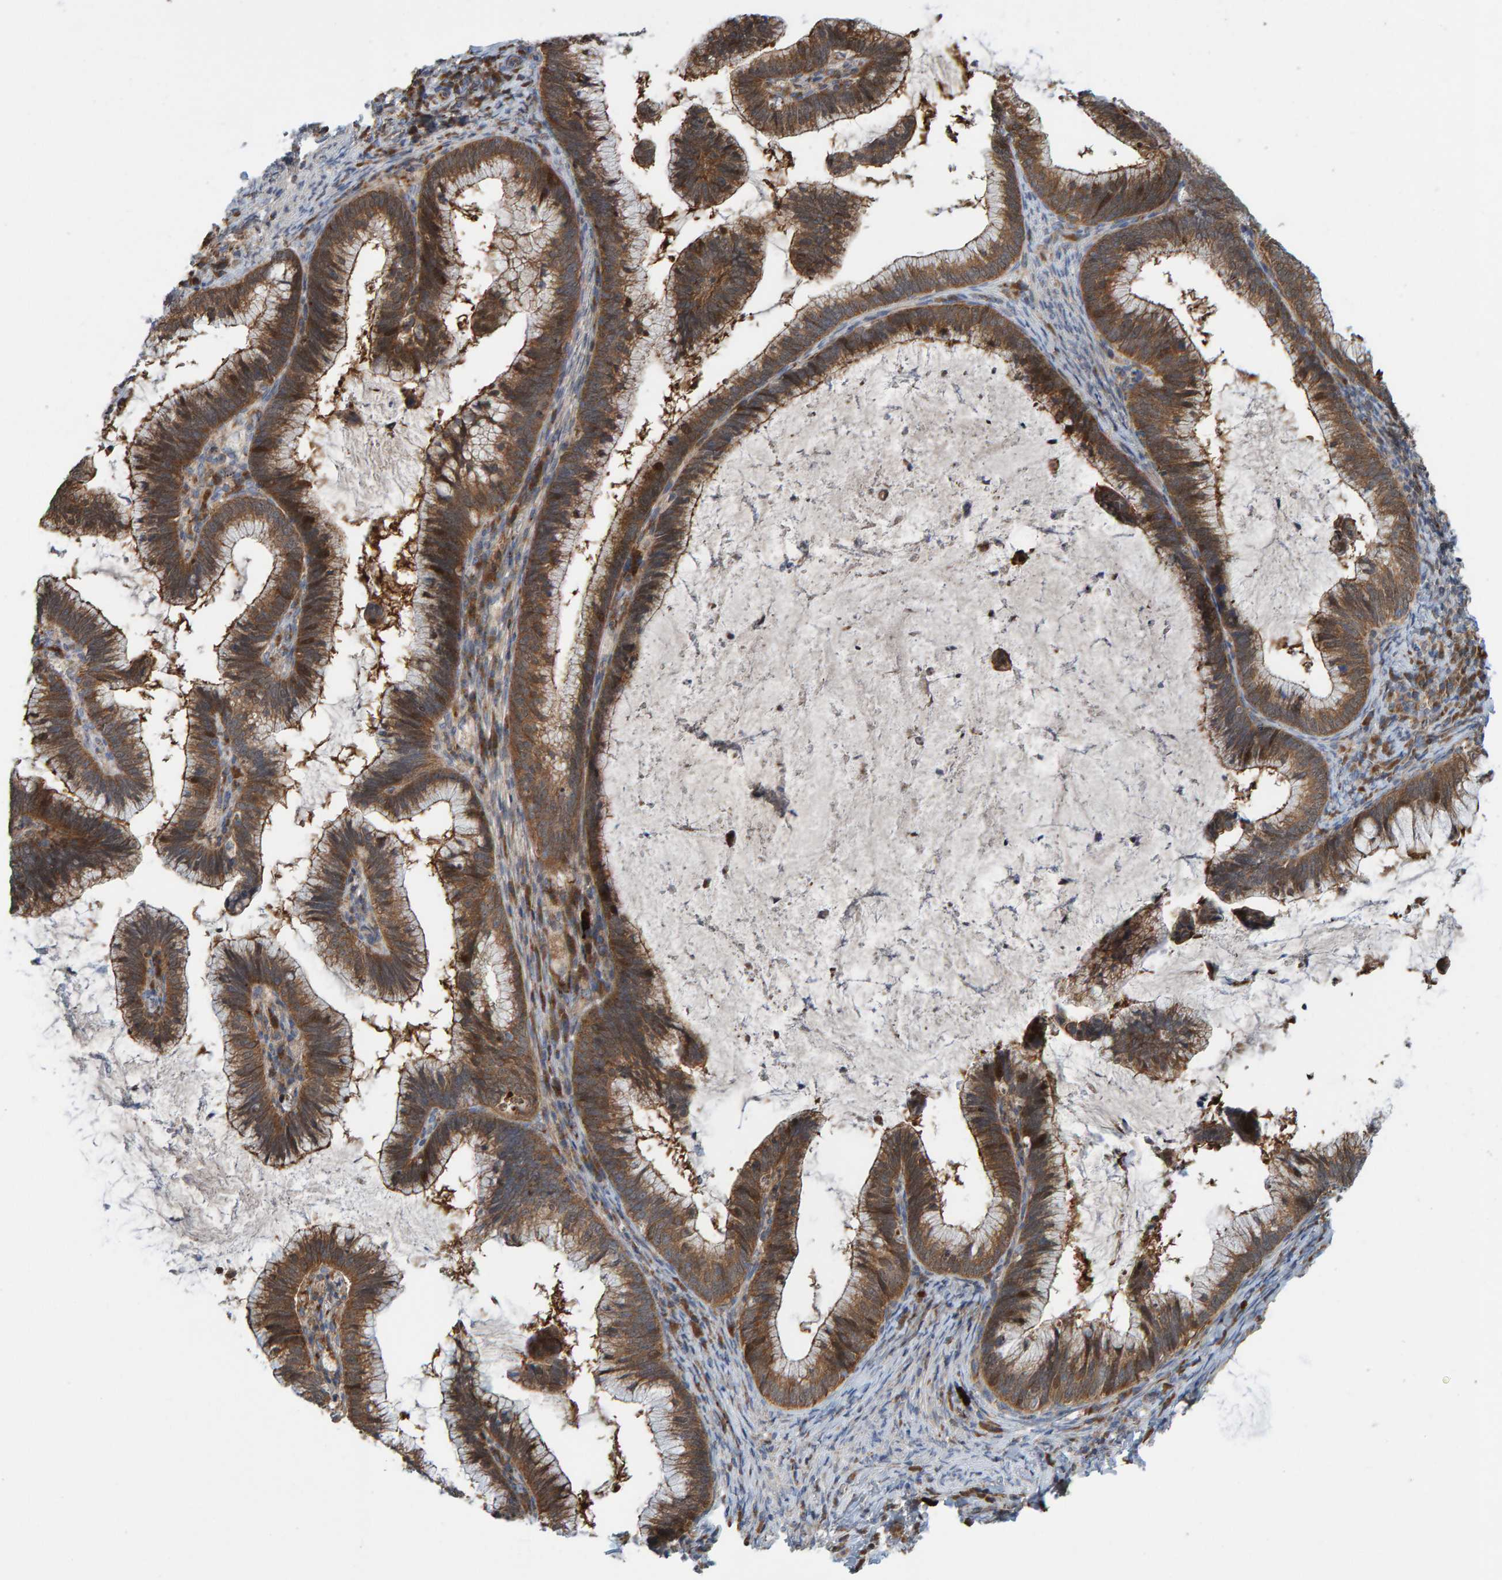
{"staining": {"intensity": "moderate", "quantity": ">75%", "location": "cytoplasmic/membranous"}, "tissue": "cervical cancer", "cell_type": "Tumor cells", "image_type": "cancer", "snomed": [{"axis": "morphology", "description": "Adenocarcinoma, NOS"}, {"axis": "topography", "description": "Cervix"}], "caption": "A histopathology image of cervical adenocarcinoma stained for a protein demonstrates moderate cytoplasmic/membranous brown staining in tumor cells.", "gene": "KIAA0753", "patient": {"sex": "female", "age": 36}}